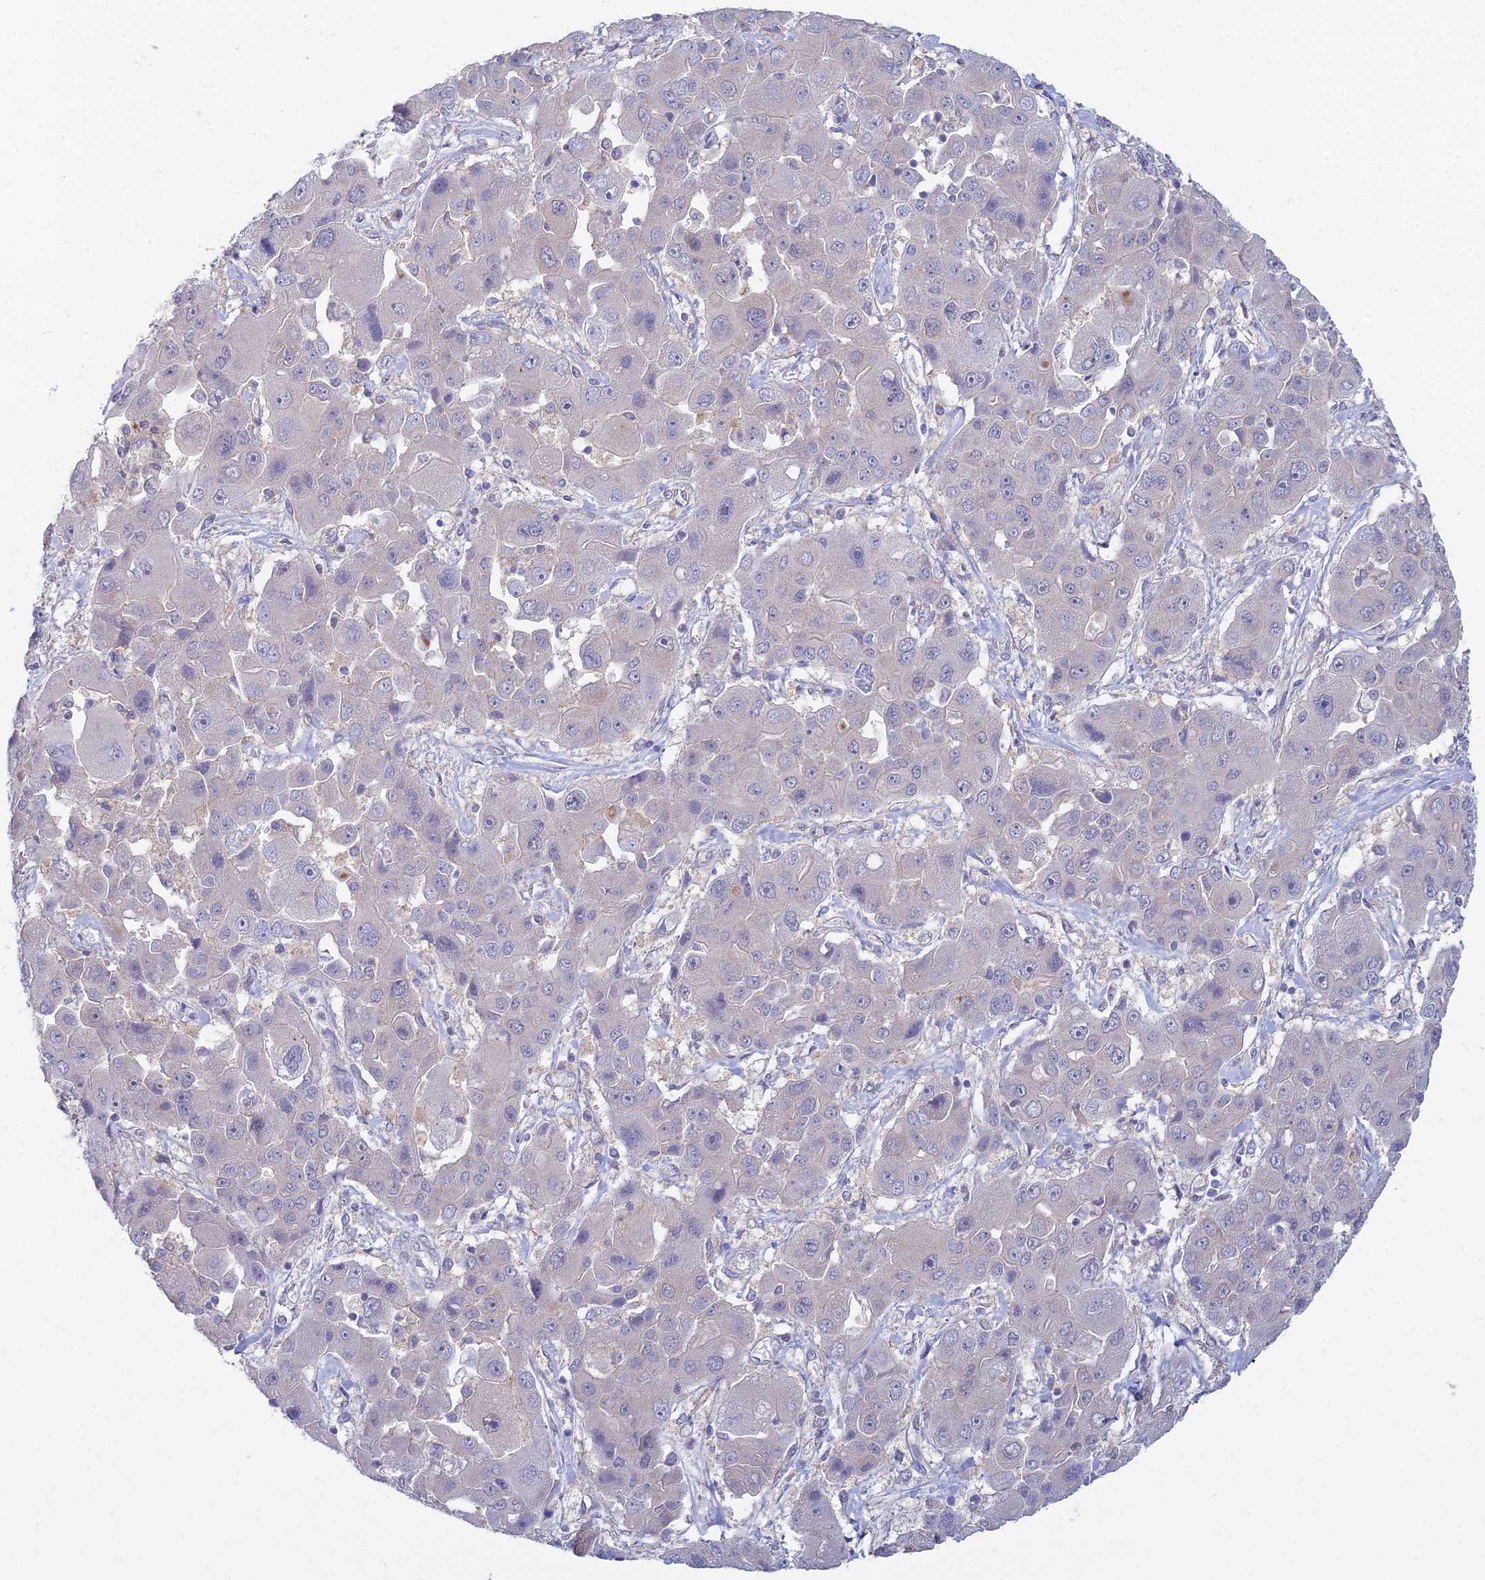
{"staining": {"intensity": "negative", "quantity": "none", "location": "none"}, "tissue": "liver cancer", "cell_type": "Tumor cells", "image_type": "cancer", "snomed": [{"axis": "morphology", "description": "Cholangiocarcinoma"}, {"axis": "topography", "description": "Liver"}], "caption": "IHC photomicrograph of human liver cancer (cholangiocarcinoma) stained for a protein (brown), which displays no positivity in tumor cells.", "gene": "METTL26", "patient": {"sex": "male", "age": 67}}